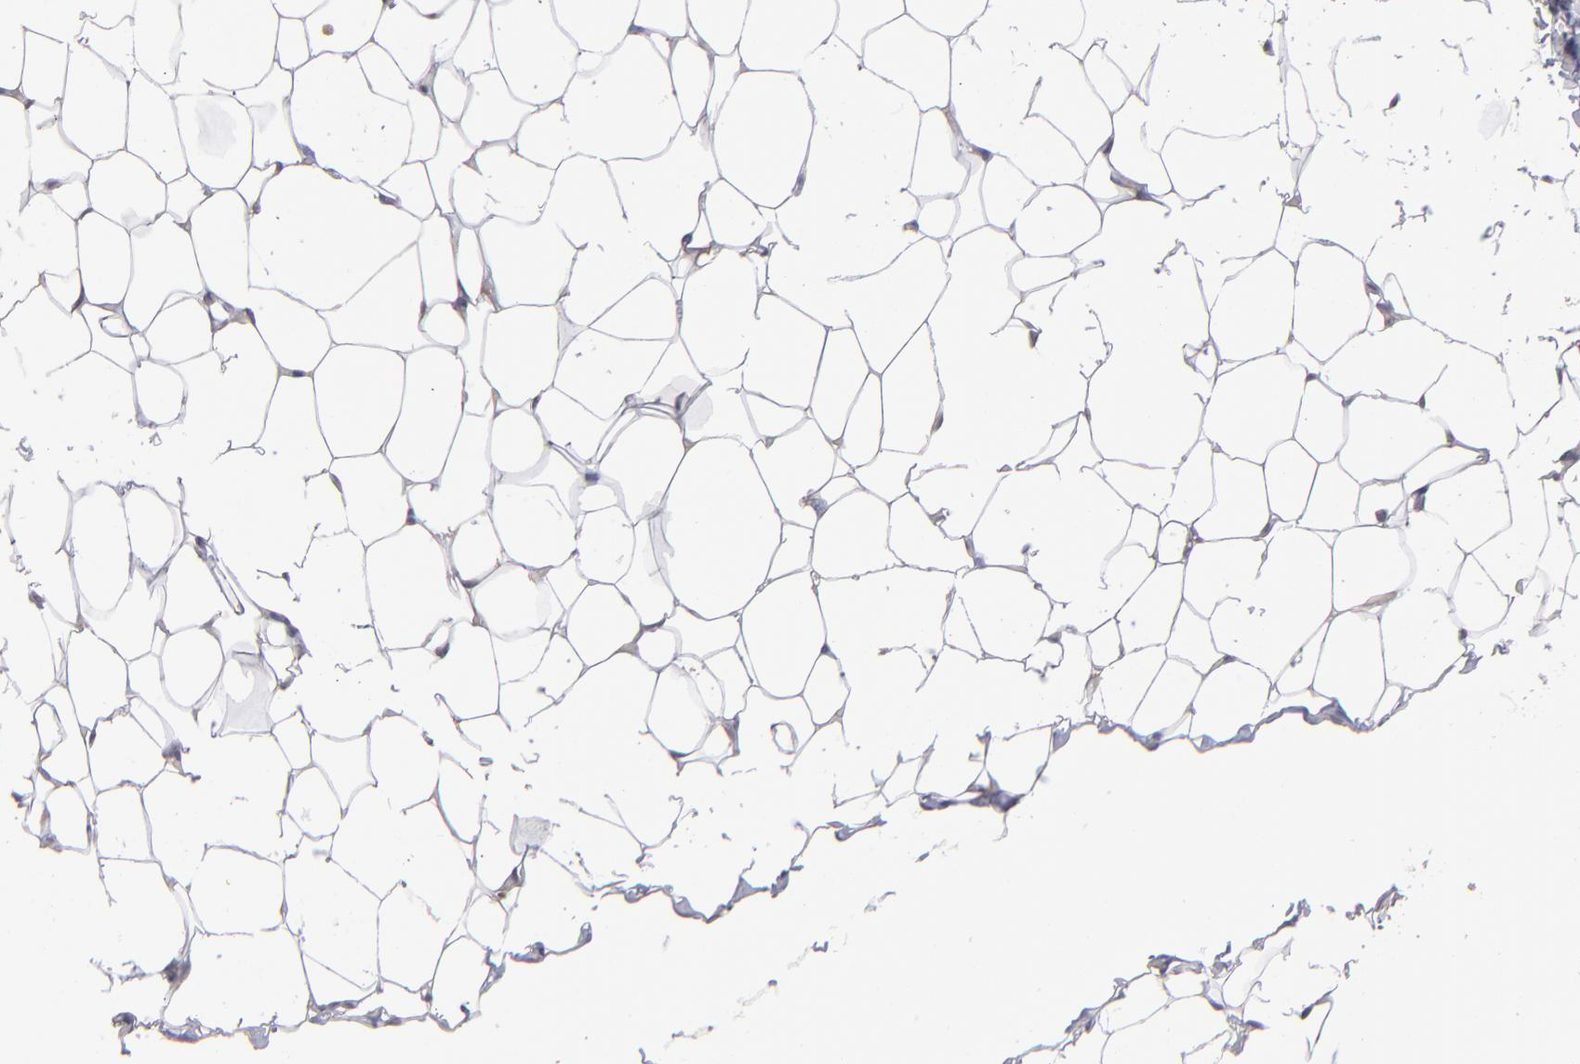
{"staining": {"intensity": "negative", "quantity": "none", "location": "none"}, "tissue": "adipose tissue", "cell_type": "Adipocytes", "image_type": "normal", "snomed": [{"axis": "morphology", "description": "Normal tissue, NOS"}, {"axis": "topography", "description": "Soft tissue"}], "caption": "DAB immunohistochemical staining of normal human adipose tissue reveals no significant staining in adipocytes. (Immunohistochemistry (ihc), brightfield microscopy, high magnification).", "gene": "NF2", "patient": {"sex": "male", "age": 26}}